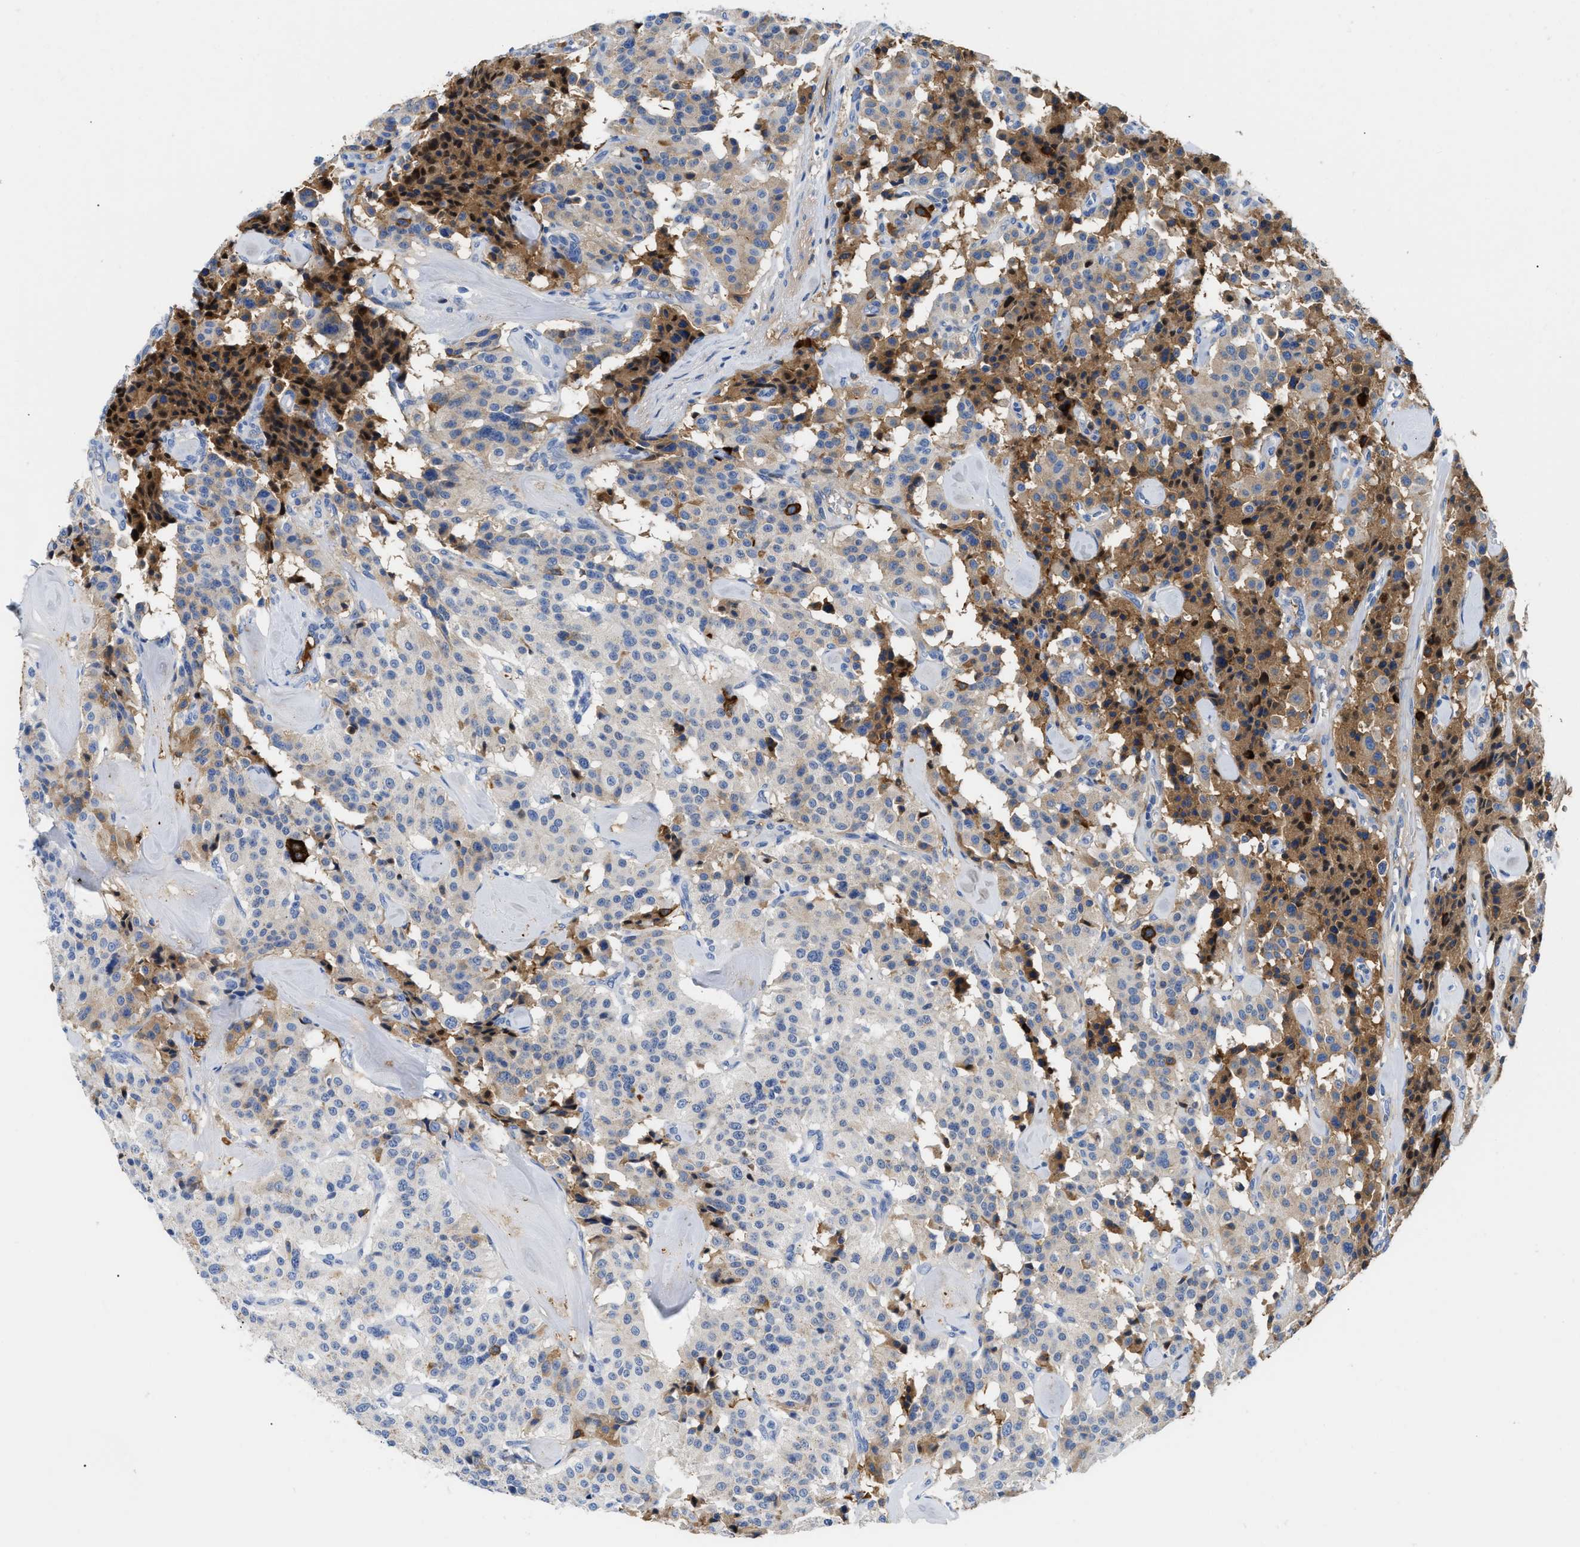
{"staining": {"intensity": "moderate", "quantity": "<25%", "location": "cytoplasmic/membranous"}, "tissue": "carcinoid", "cell_type": "Tumor cells", "image_type": "cancer", "snomed": [{"axis": "morphology", "description": "Carcinoid, malignant, NOS"}, {"axis": "topography", "description": "Lung"}], "caption": "A histopathology image showing moderate cytoplasmic/membranous positivity in approximately <25% of tumor cells in carcinoid, as visualized by brown immunohistochemical staining.", "gene": "GC", "patient": {"sex": "male", "age": 30}}